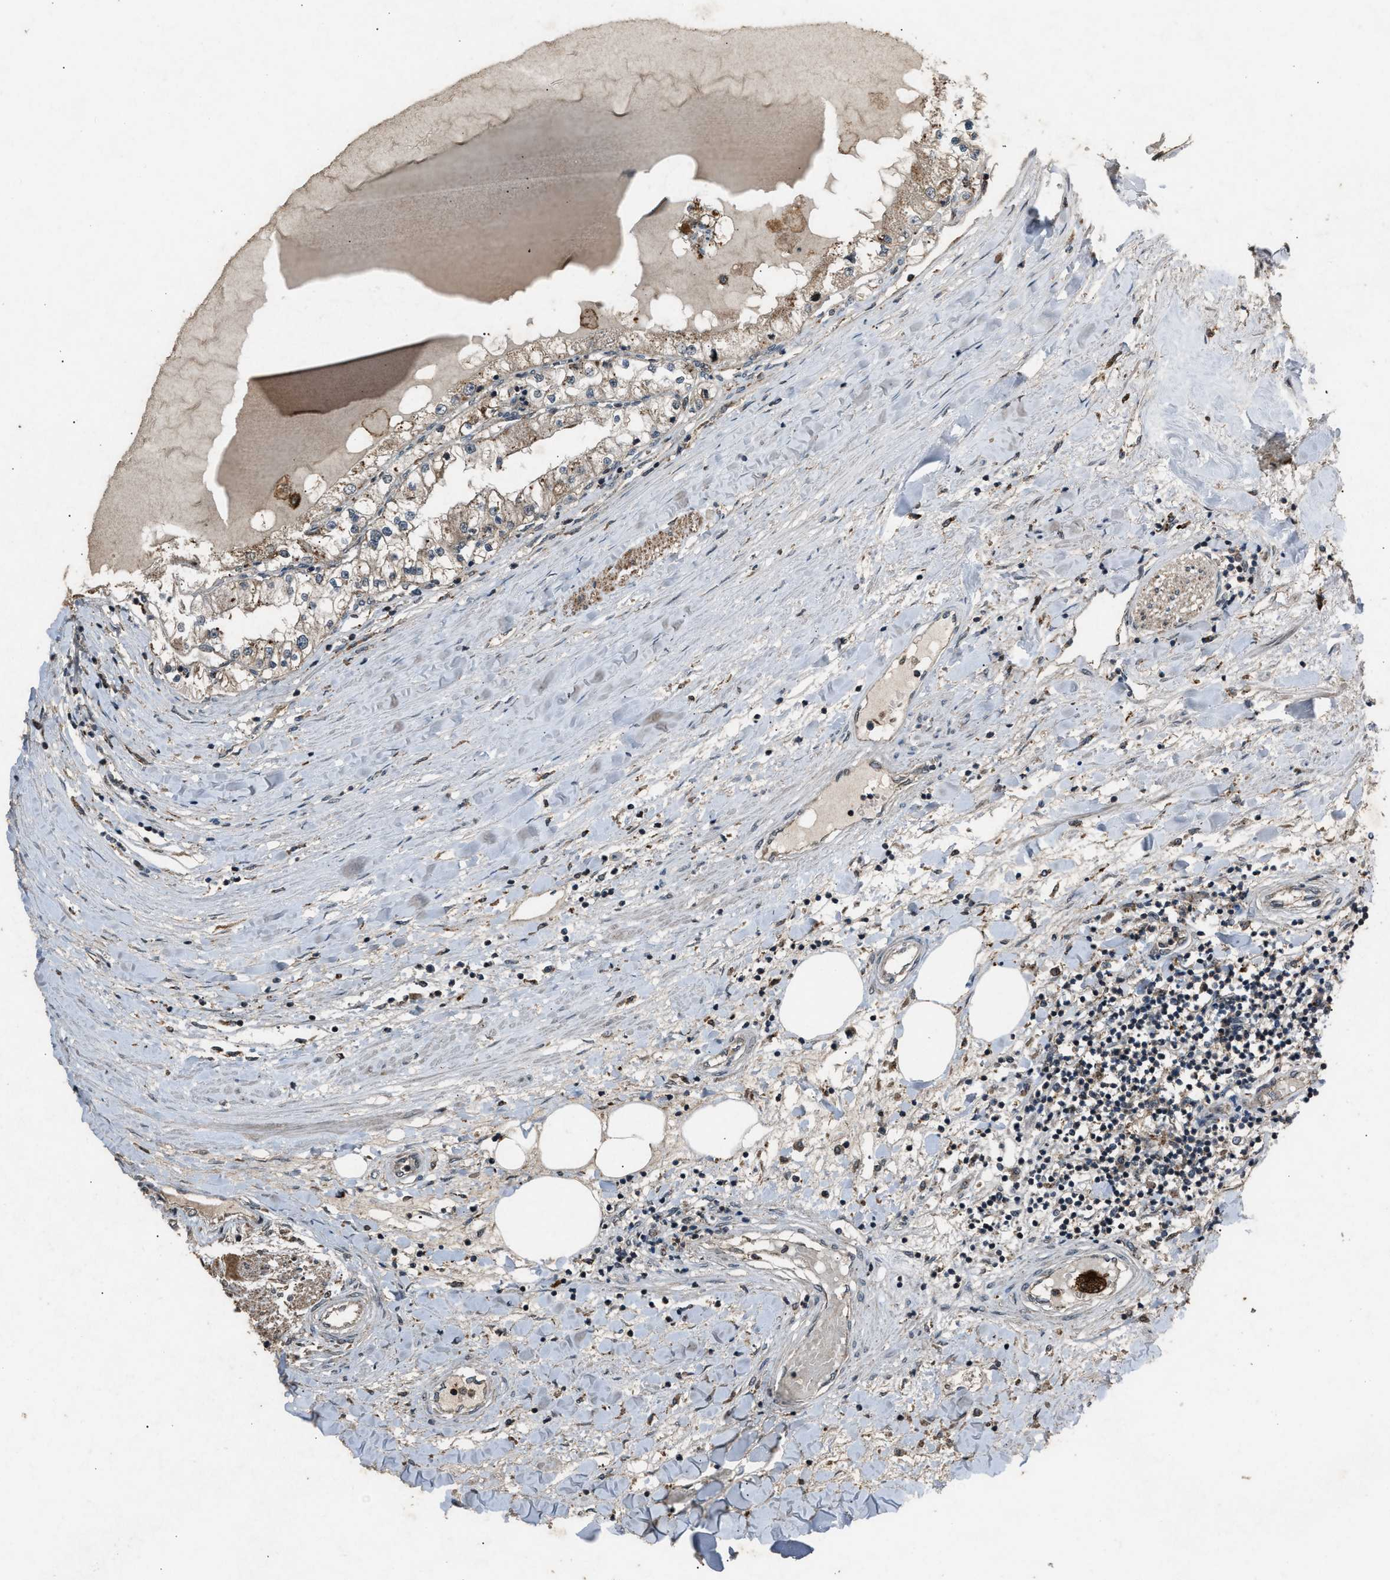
{"staining": {"intensity": "weak", "quantity": ">75%", "location": "cytoplasmic/membranous"}, "tissue": "renal cancer", "cell_type": "Tumor cells", "image_type": "cancer", "snomed": [{"axis": "morphology", "description": "Adenocarcinoma, NOS"}, {"axis": "topography", "description": "Kidney"}], "caption": "Immunohistochemical staining of adenocarcinoma (renal) reveals low levels of weak cytoplasmic/membranous positivity in approximately >75% of tumor cells.", "gene": "PSMD1", "patient": {"sex": "male", "age": 68}}